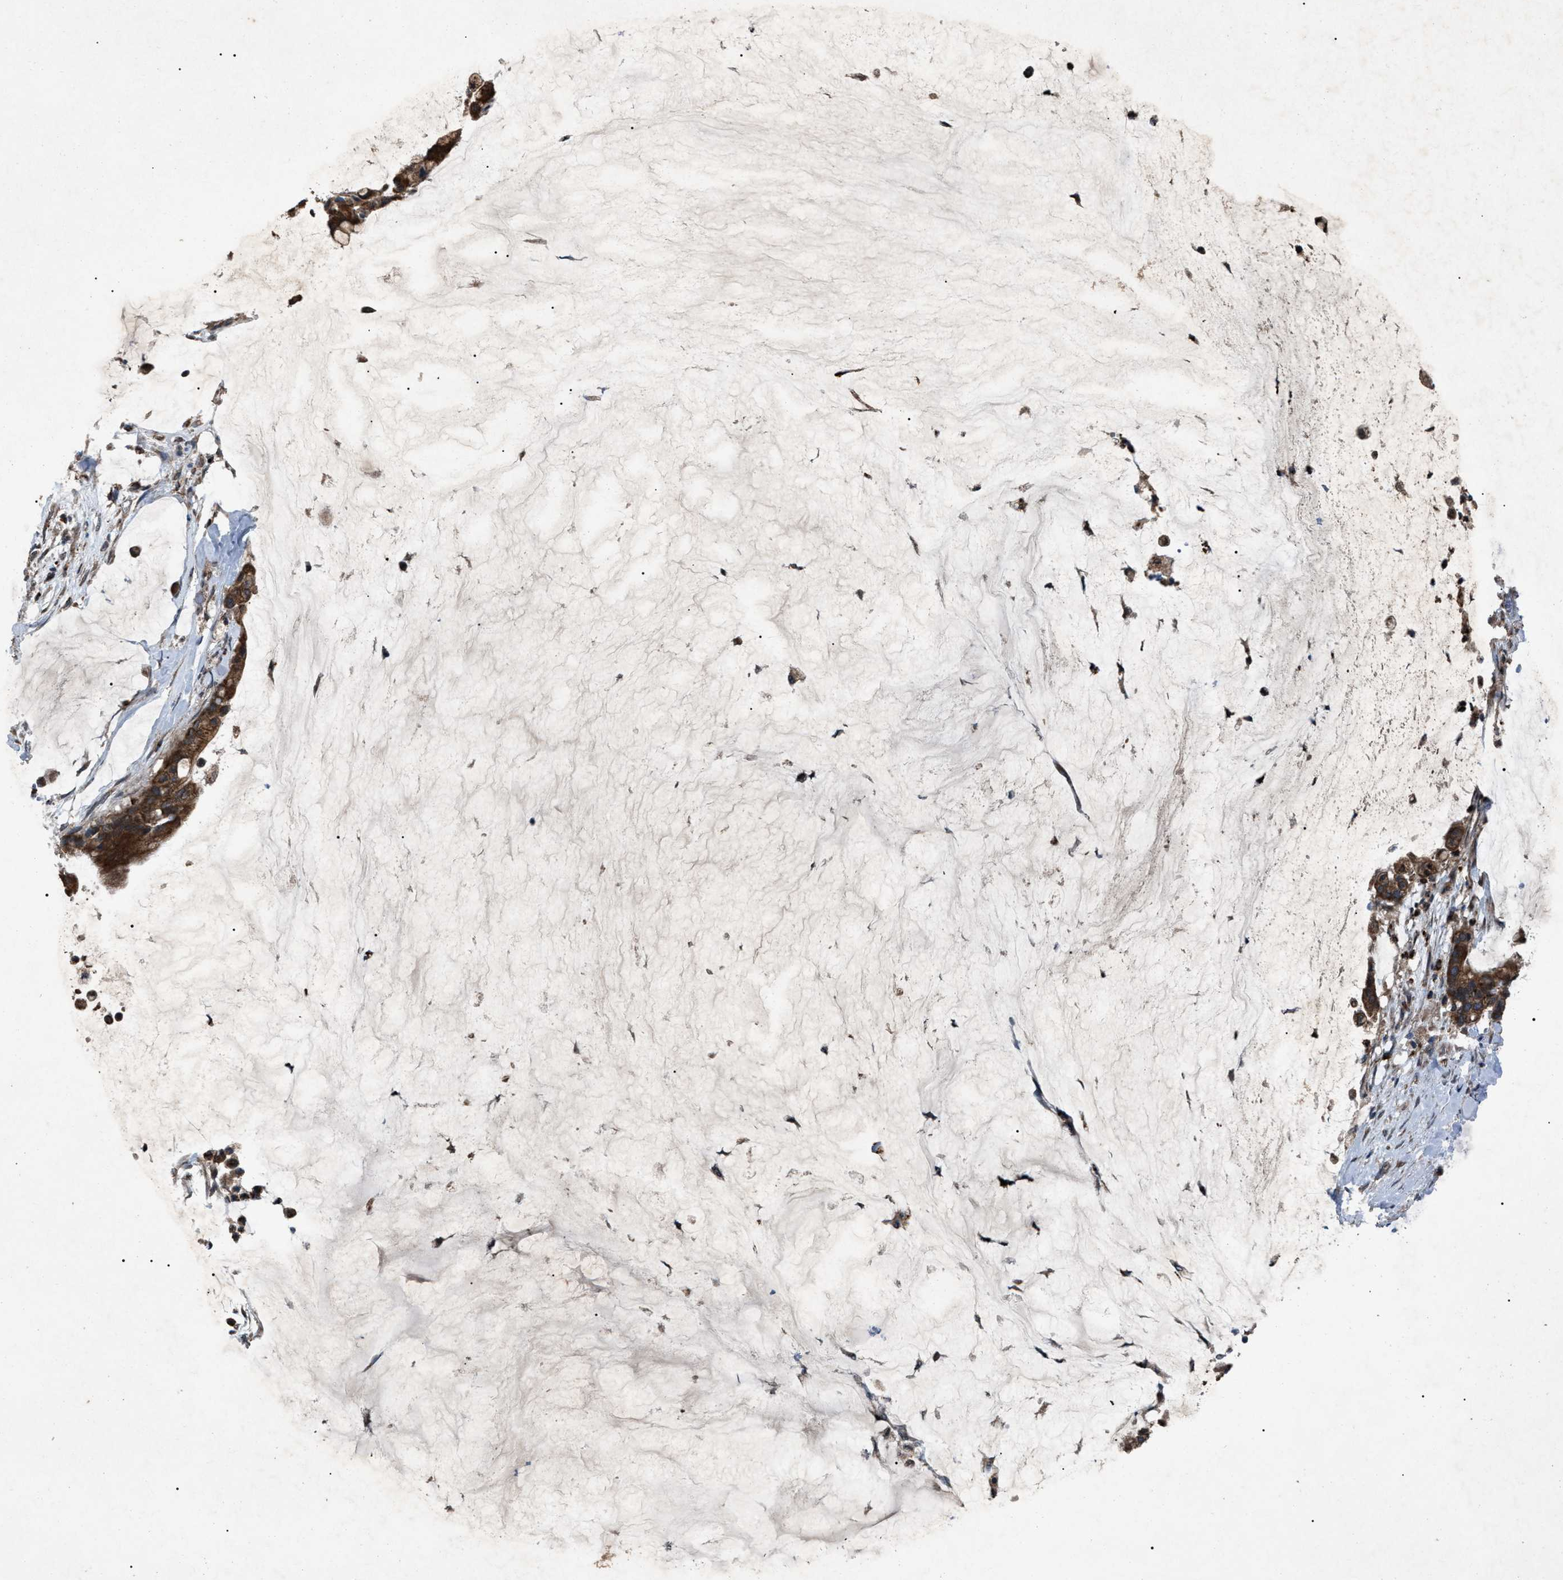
{"staining": {"intensity": "strong", "quantity": ">75%", "location": "cytoplasmic/membranous"}, "tissue": "pancreatic cancer", "cell_type": "Tumor cells", "image_type": "cancer", "snomed": [{"axis": "morphology", "description": "Adenocarcinoma, NOS"}, {"axis": "topography", "description": "Pancreas"}], "caption": "The immunohistochemical stain labels strong cytoplasmic/membranous expression in tumor cells of pancreatic cancer (adenocarcinoma) tissue. (DAB (3,3'-diaminobenzidine) IHC, brown staining for protein, blue staining for nuclei).", "gene": "ZFAND2A", "patient": {"sex": "male", "age": 41}}